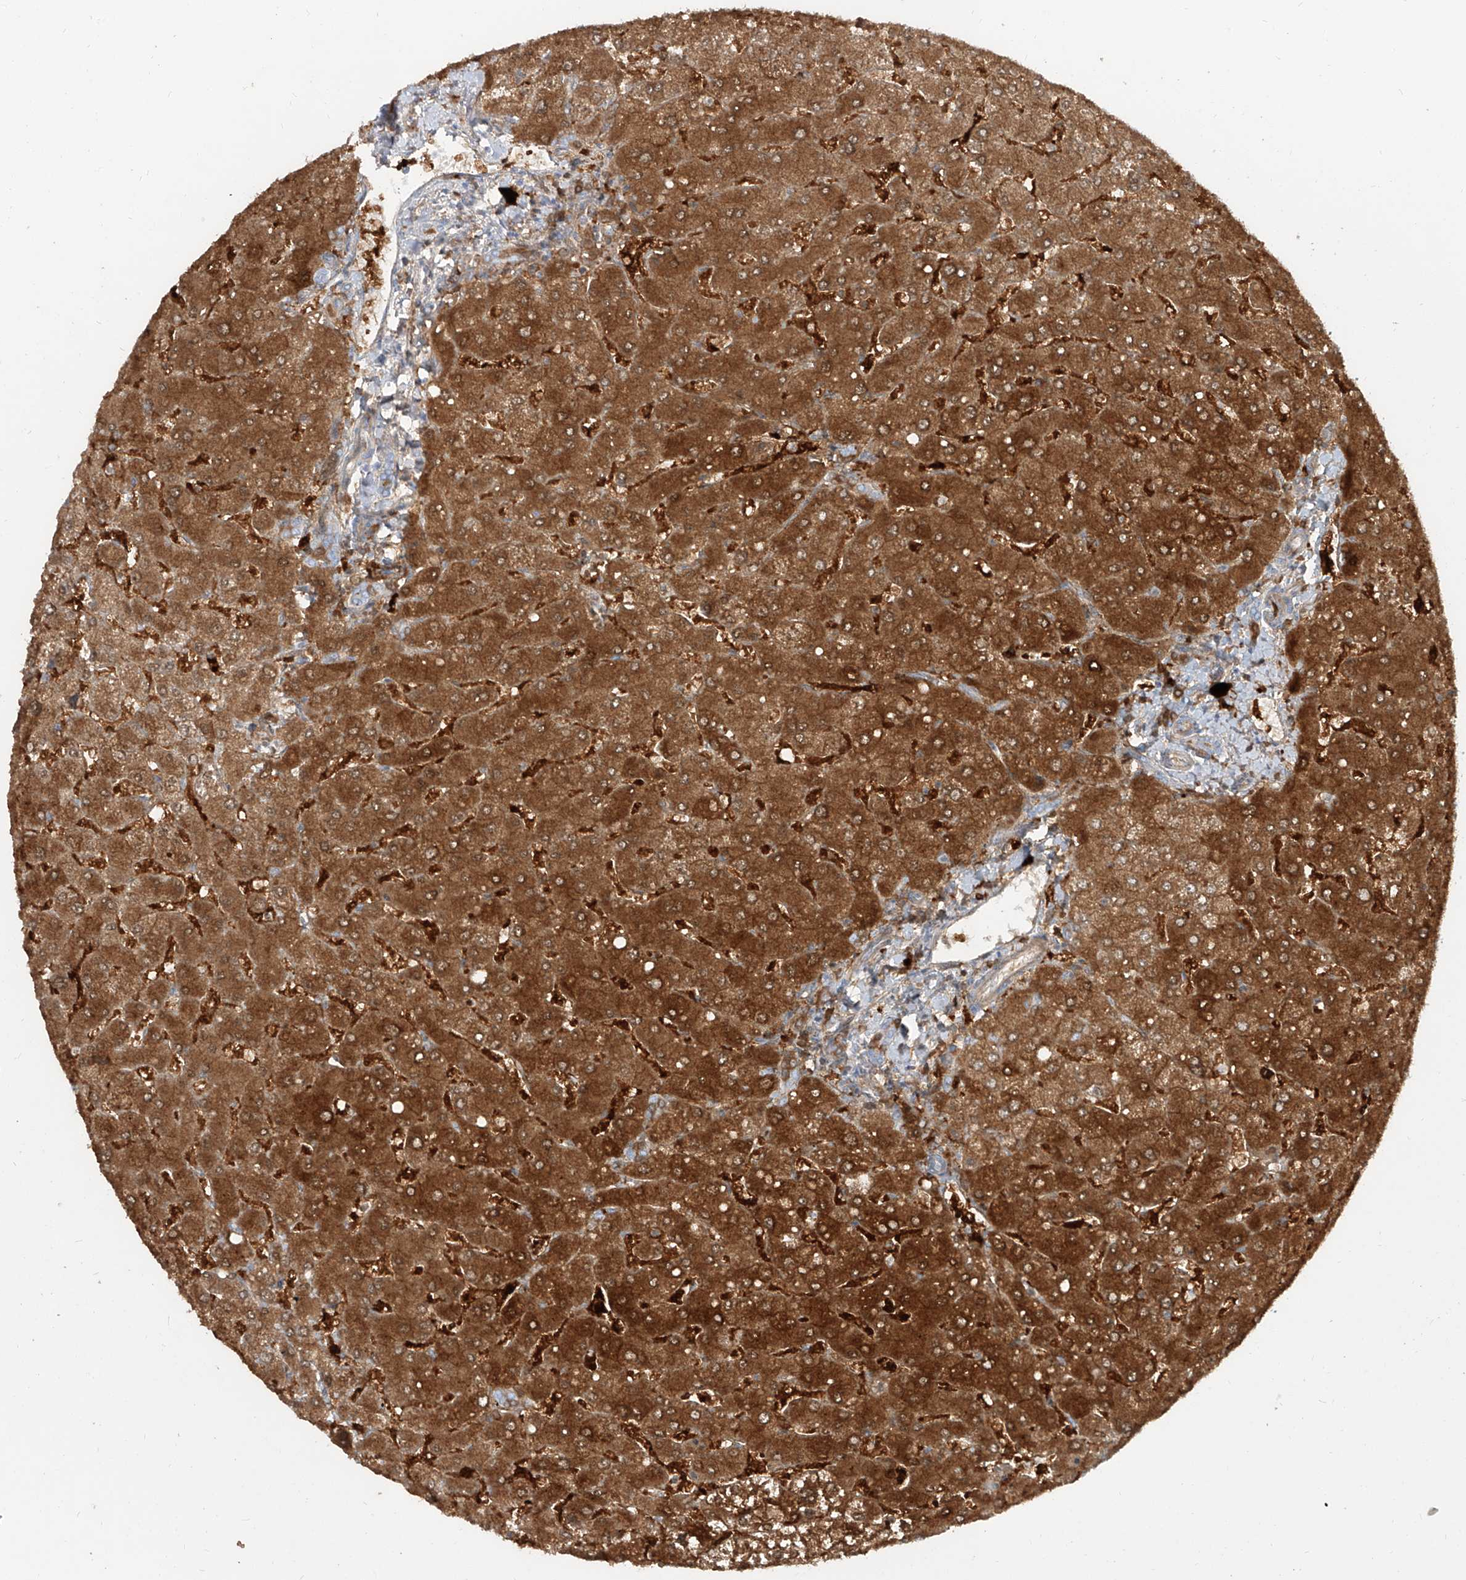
{"staining": {"intensity": "negative", "quantity": "none", "location": "none"}, "tissue": "liver", "cell_type": "Cholangiocytes", "image_type": "normal", "snomed": [{"axis": "morphology", "description": "Normal tissue, NOS"}, {"axis": "topography", "description": "Liver"}], "caption": "Immunohistochemistry (IHC) of unremarkable liver demonstrates no positivity in cholangiocytes. Nuclei are stained in blue.", "gene": "KYNU", "patient": {"sex": "male", "age": 55}}